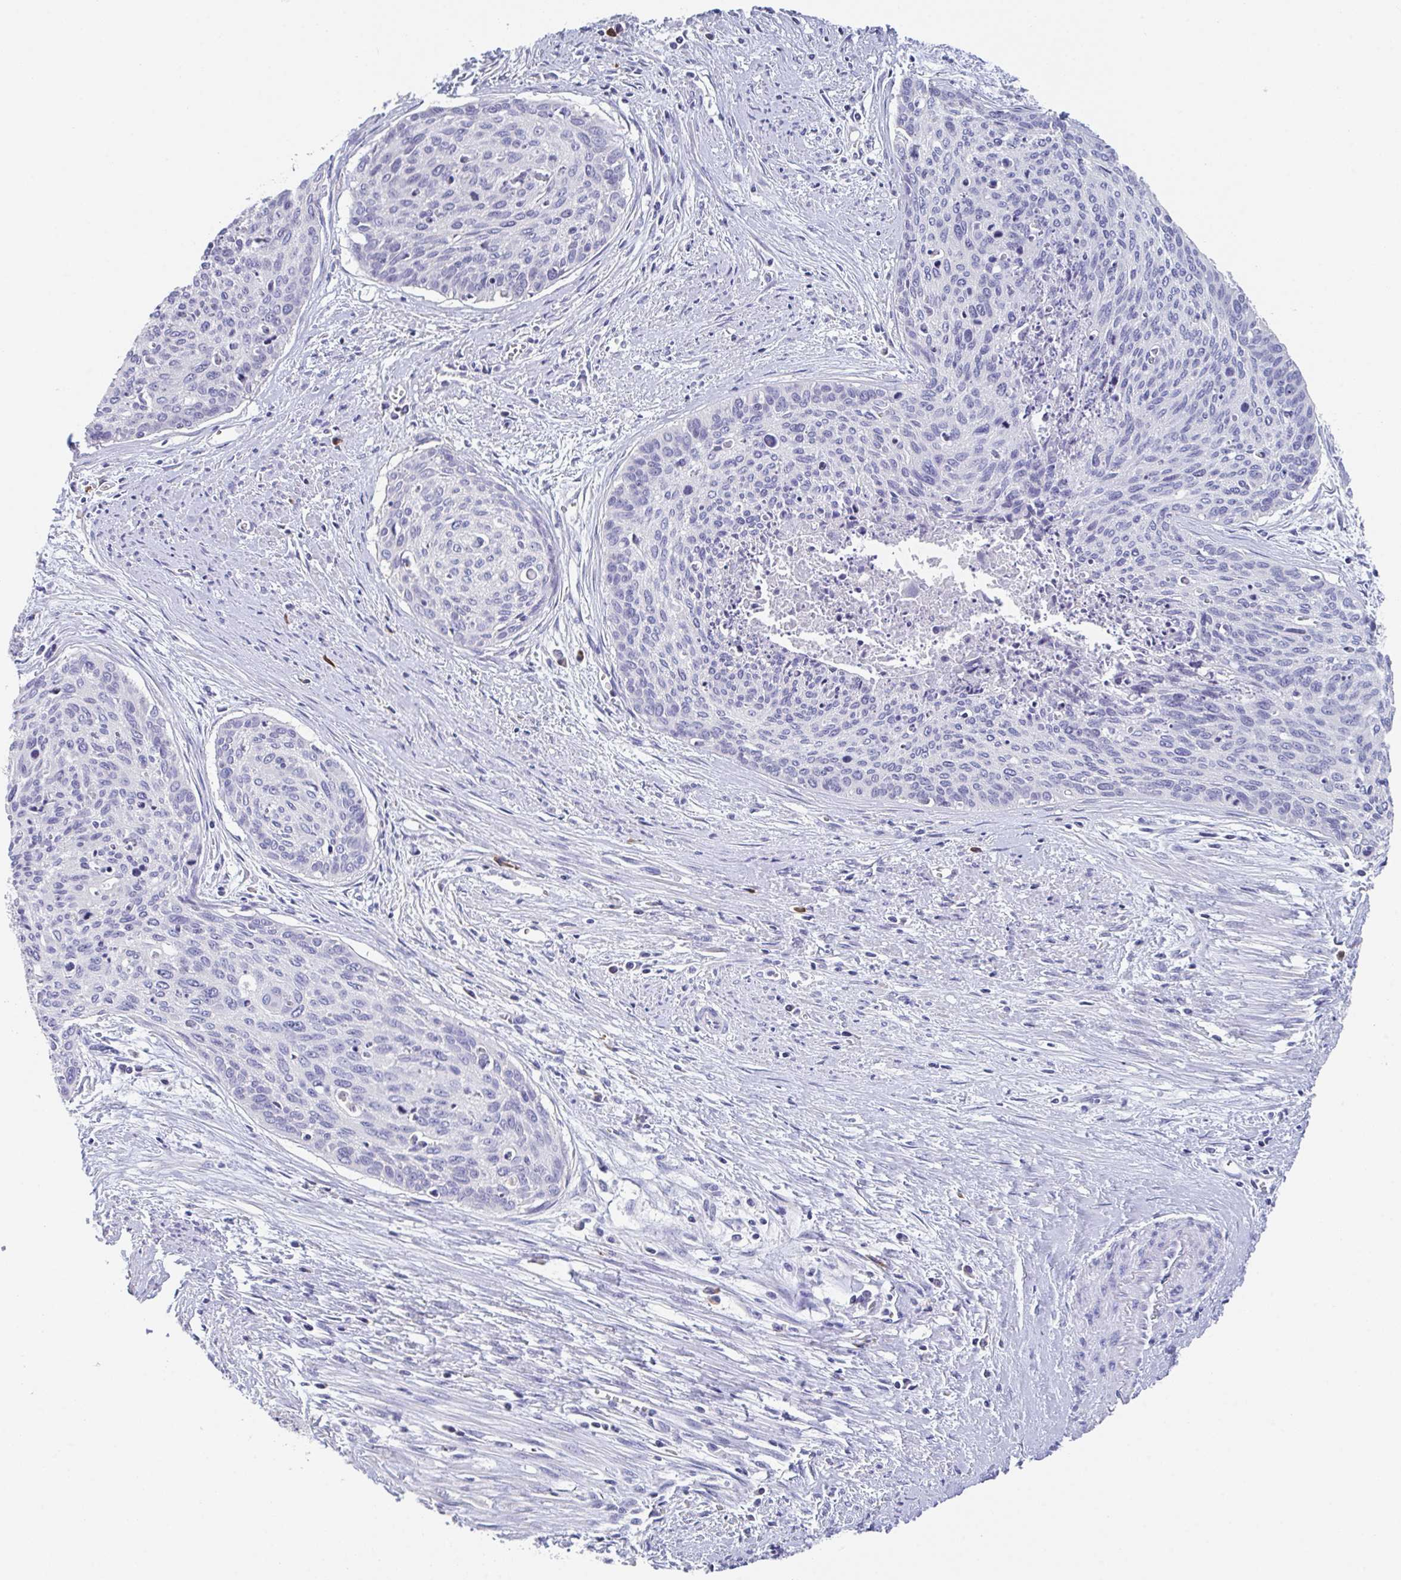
{"staining": {"intensity": "negative", "quantity": "none", "location": "none"}, "tissue": "cervical cancer", "cell_type": "Tumor cells", "image_type": "cancer", "snomed": [{"axis": "morphology", "description": "Squamous cell carcinoma, NOS"}, {"axis": "topography", "description": "Cervix"}], "caption": "The IHC image has no significant positivity in tumor cells of squamous cell carcinoma (cervical) tissue. (Brightfield microscopy of DAB (3,3'-diaminobenzidine) immunohistochemistry (IHC) at high magnification).", "gene": "LRRC58", "patient": {"sex": "female", "age": 55}}